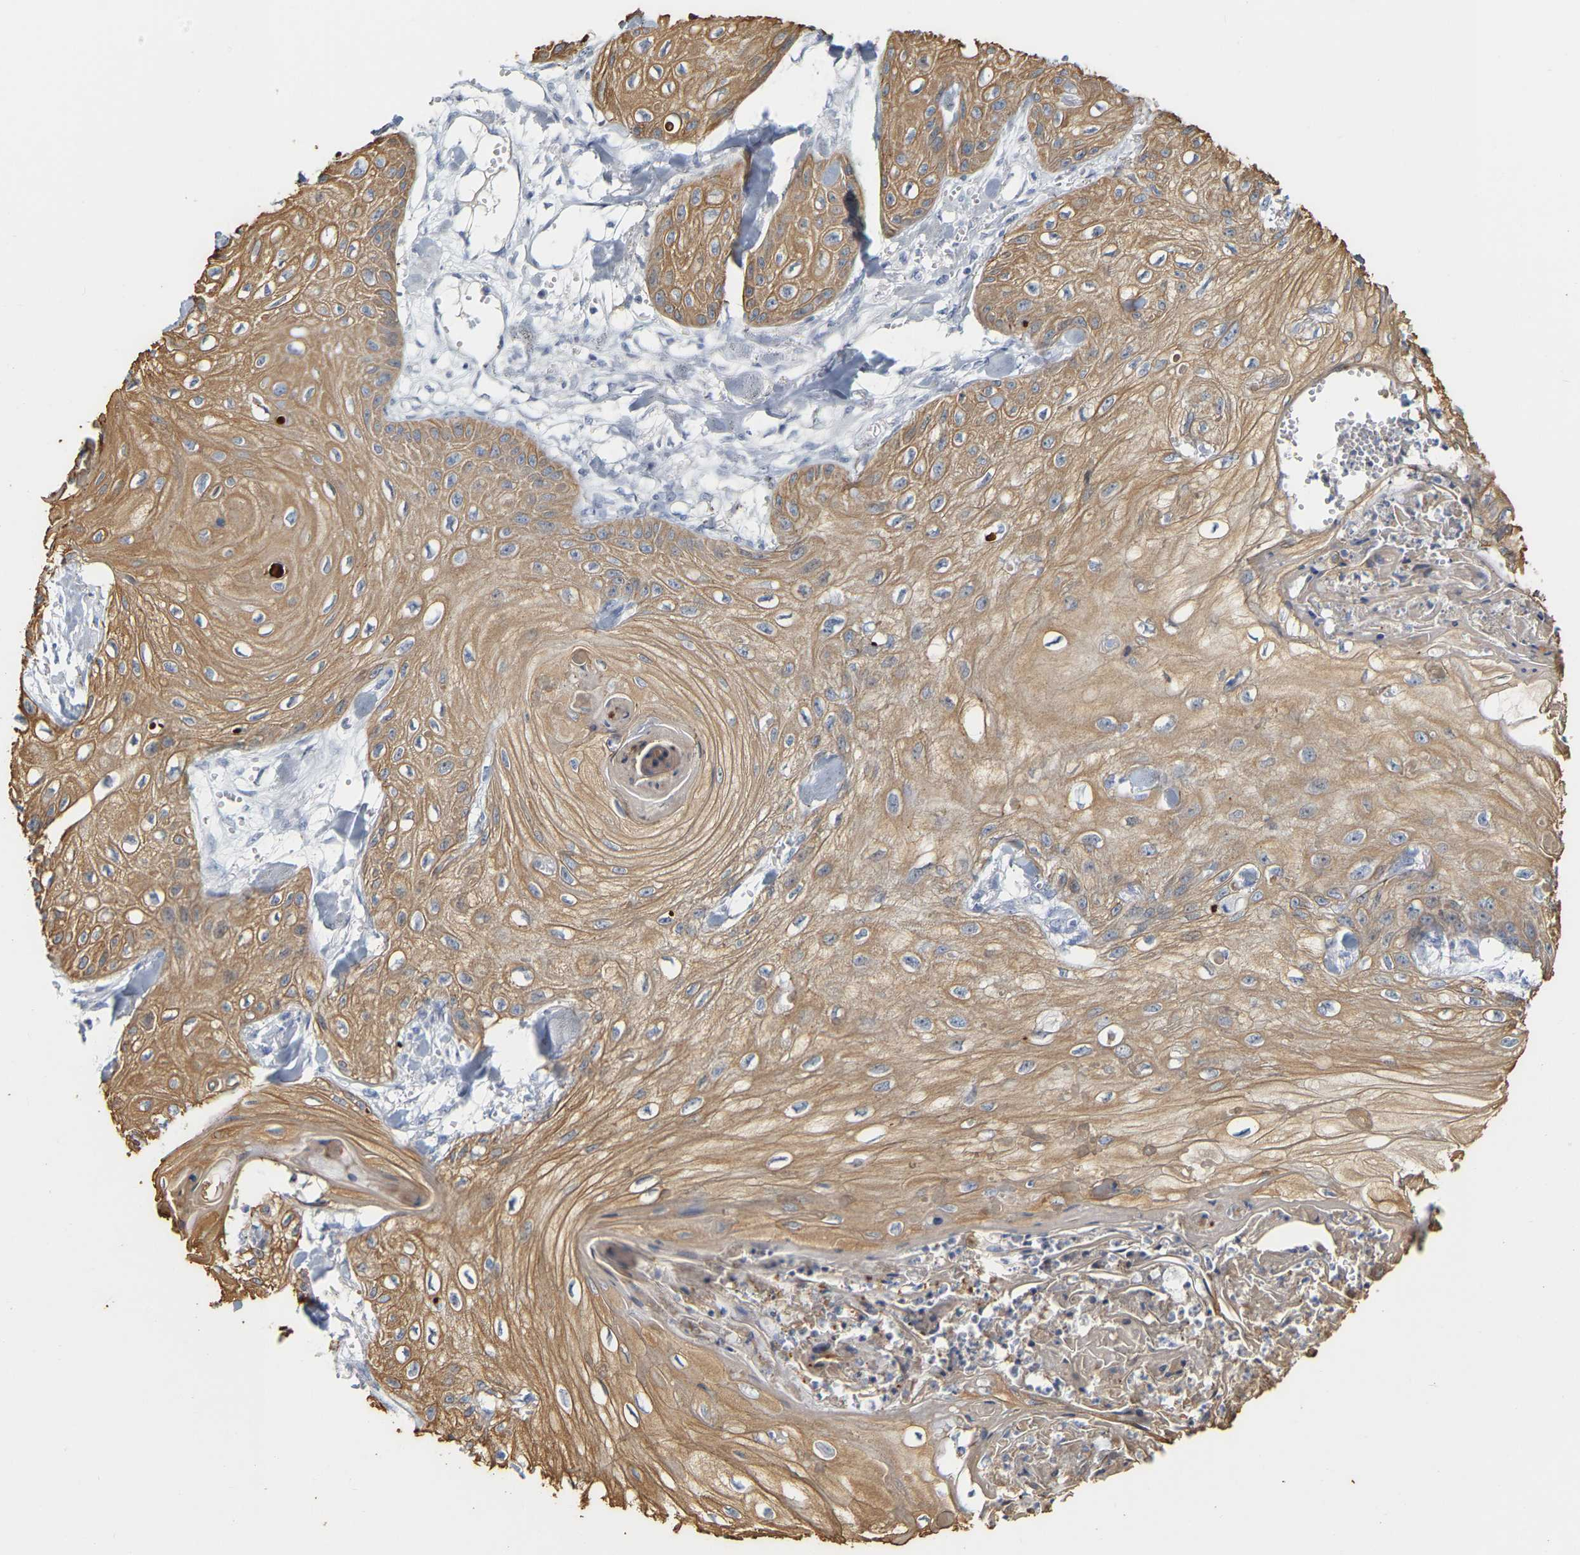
{"staining": {"intensity": "moderate", "quantity": ">75%", "location": "cytoplasmic/membranous"}, "tissue": "skin cancer", "cell_type": "Tumor cells", "image_type": "cancer", "snomed": [{"axis": "morphology", "description": "Squamous cell carcinoma, NOS"}, {"axis": "topography", "description": "Skin"}], "caption": "Immunohistochemistry (IHC) of human skin cancer (squamous cell carcinoma) exhibits medium levels of moderate cytoplasmic/membranous expression in about >75% of tumor cells.", "gene": "KRT76", "patient": {"sex": "male", "age": 74}}